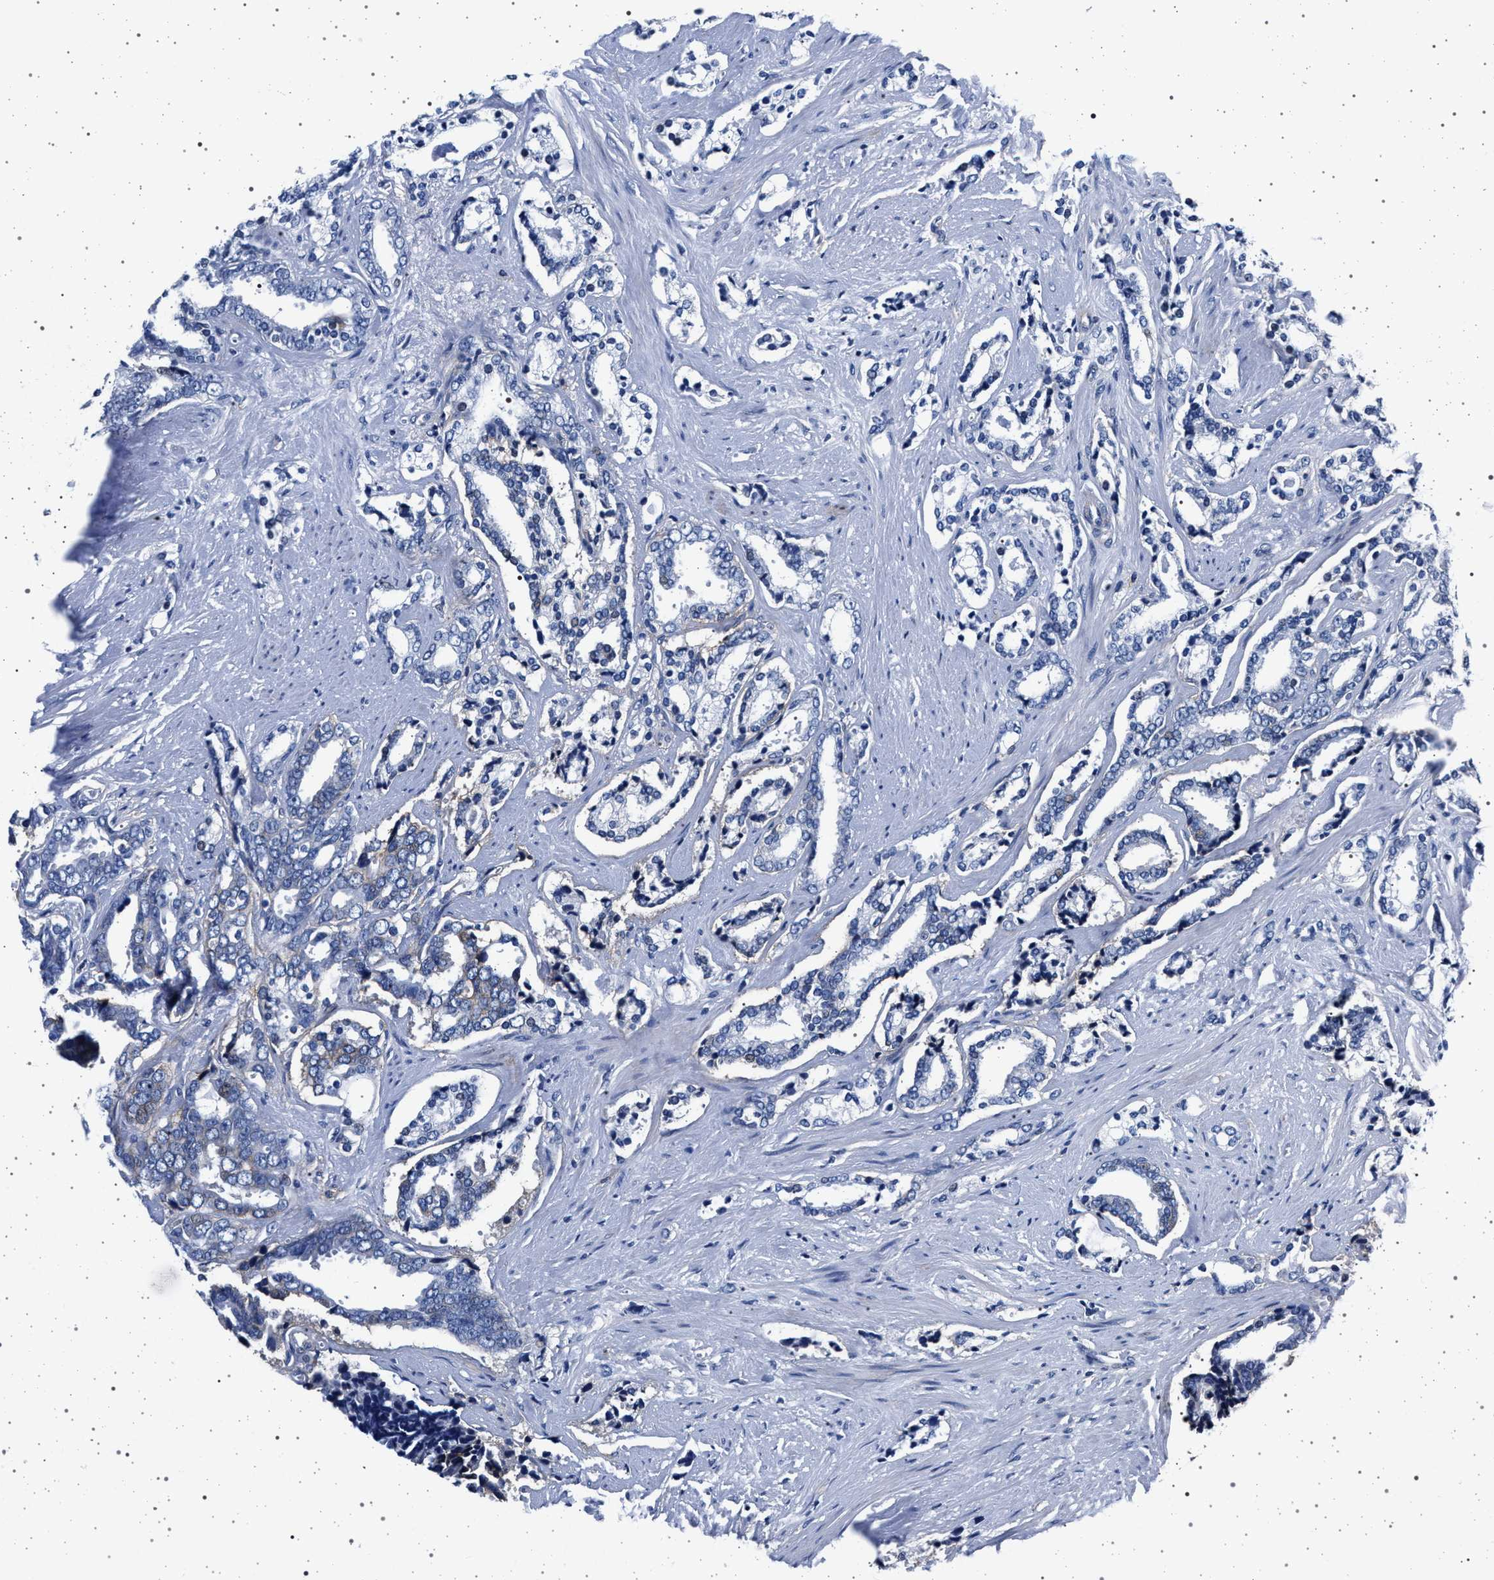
{"staining": {"intensity": "negative", "quantity": "none", "location": "none"}, "tissue": "prostate cancer", "cell_type": "Tumor cells", "image_type": "cancer", "snomed": [{"axis": "morphology", "description": "Adenocarcinoma, High grade"}, {"axis": "topography", "description": "Prostate"}], "caption": "Tumor cells are negative for protein expression in human prostate cancer.", "gene": "SLC9A1", "patient": {"sex": "male", "age": 67}}